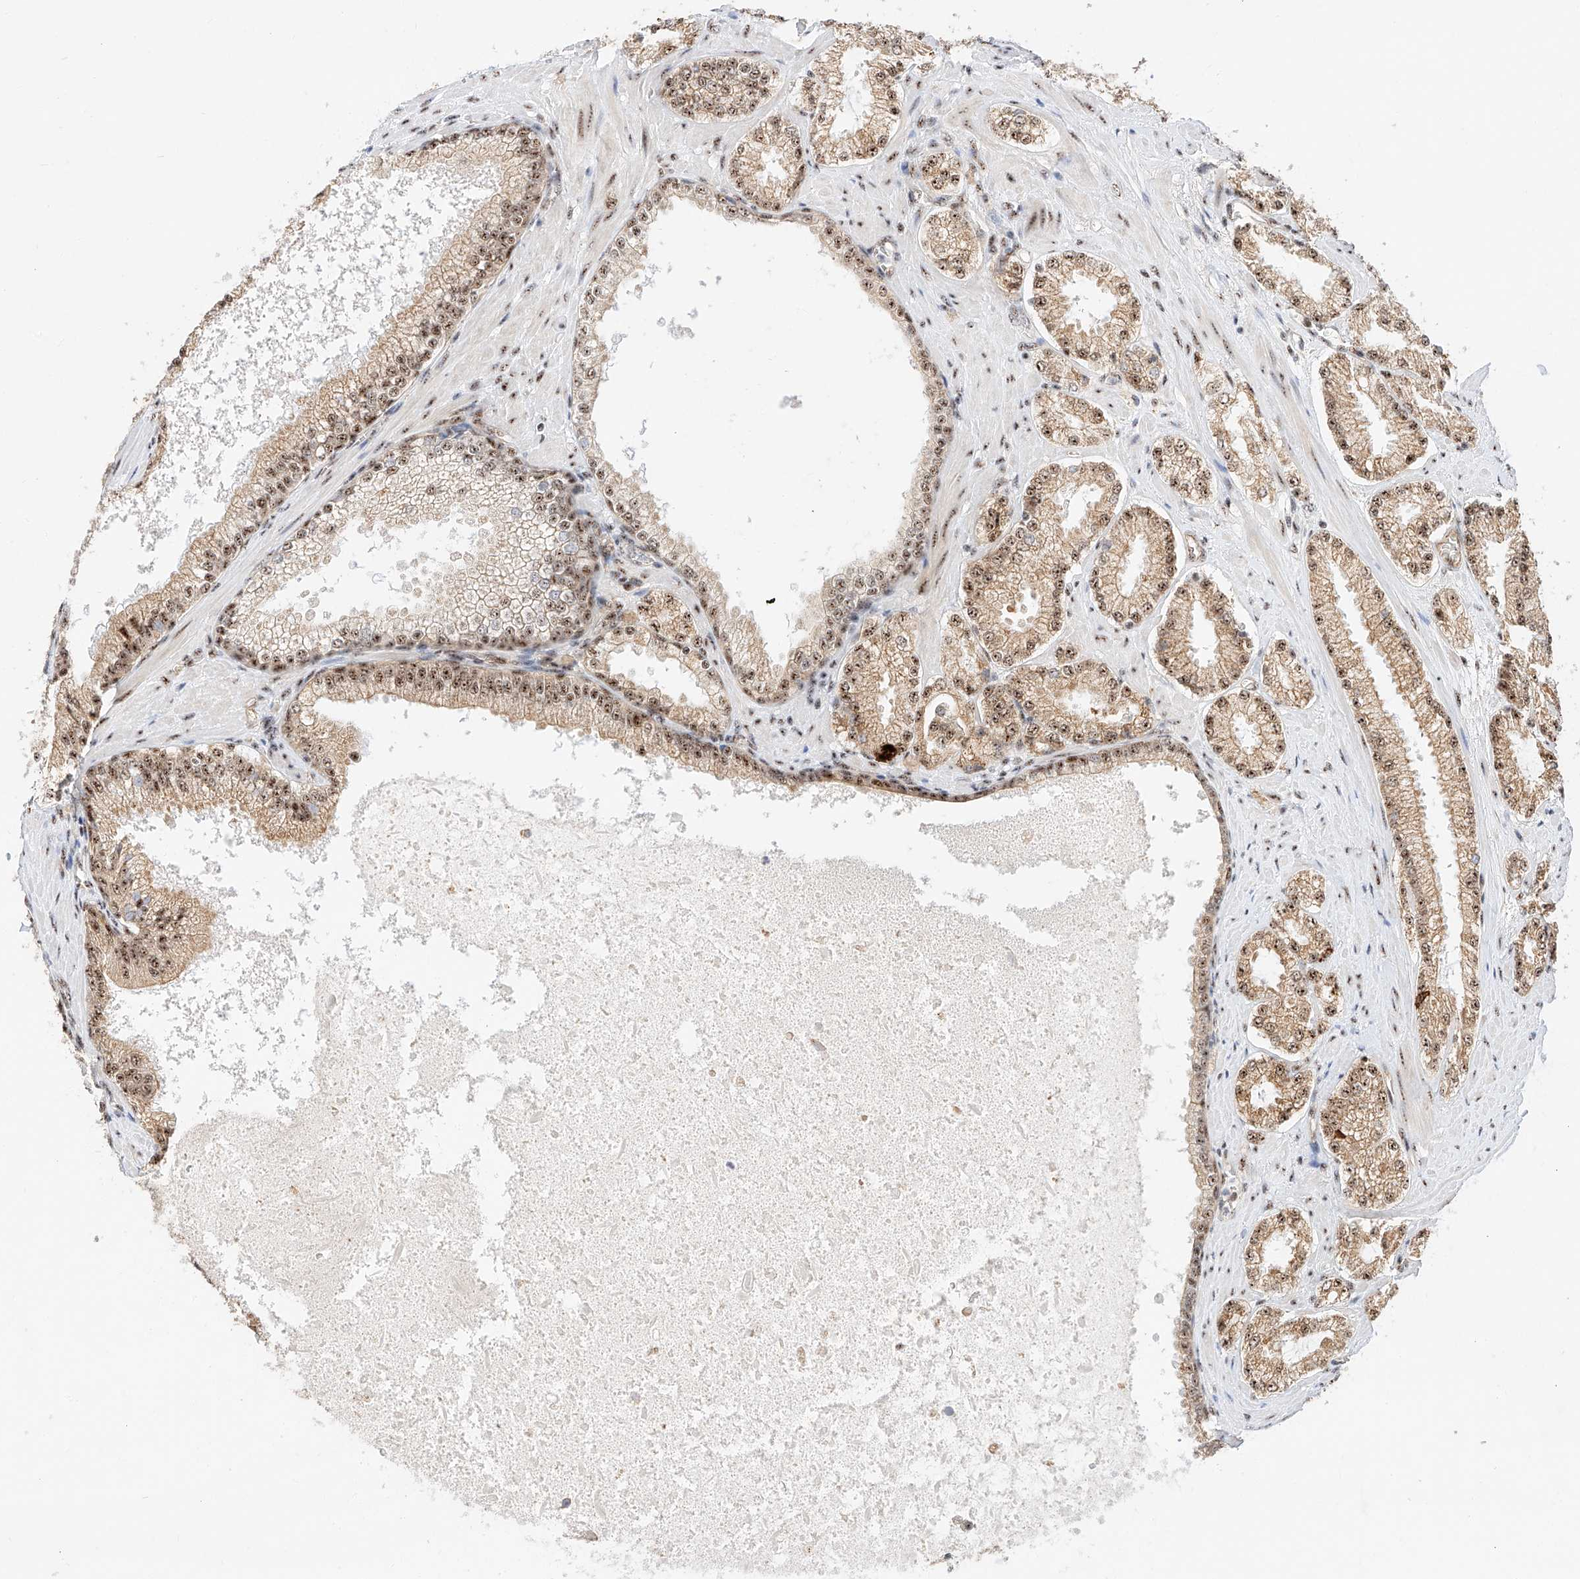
{"staining": {"intensity": "moderate", "quantity": ">75%", "location": "cytoplasmic/membranous,nuclear"}, "tissue": "prostate cancer", "cell_type": "Tumor cells", "image_type": "cancer", "snomed": [{"axis": "morphology", "description": "Adenocarcinoma, High grade"}, {"axis": "topography", "description": "Prostate"}], "caption": "A brown stain shows moderate cytoplasmic/membranous and nuclear expression of a protein in human high-grade adenocarcinoma (prostate) tumor cells.", "gene": "ATXN7L2", "patient": {"sex": "male", "age": 73}}